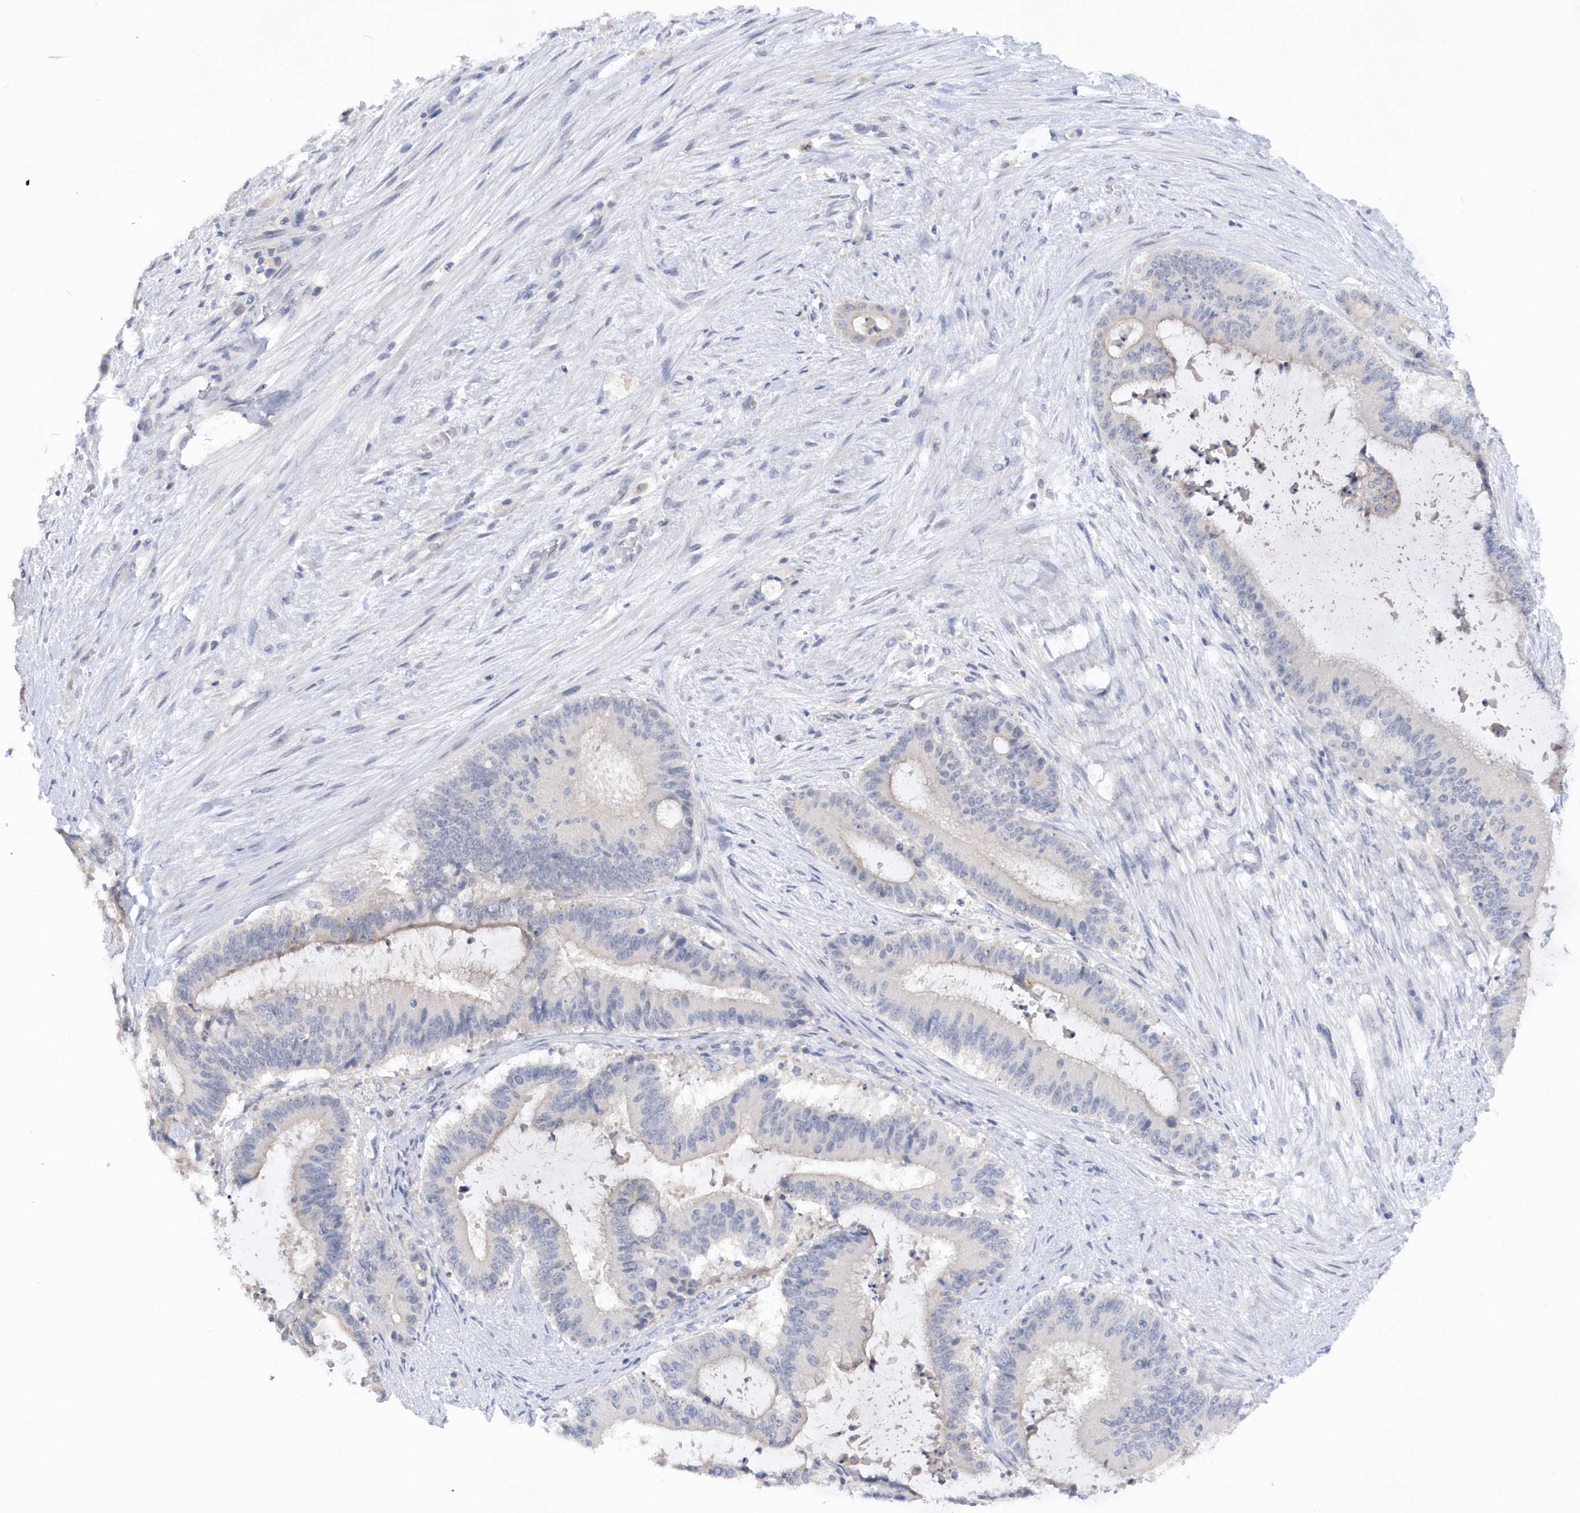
{"staining": {"intensity": "weak", "quantity": "<25%", "location": "cytoplasmic/membranous"}, "tissue": "liver cancer", "cell_type": "Tumor cells", "image_type": "cancer", "snomed": [{"axis": "morphology", "description": "Normal tissue, NOS"}, {"axis": "morphology", "description": "Cholangiocarcinoma"}, {"axis": "topography", "description": "Liver"}, {"axis": "topography", "description": "Peripheral nerve tissue"}], "caption": "Liver cholangiocarcinoma stained for a protein using IHC exhibits no staining tumor cells.", "gene": "RPE", "patient": {"sex": "female", "age": 73}}